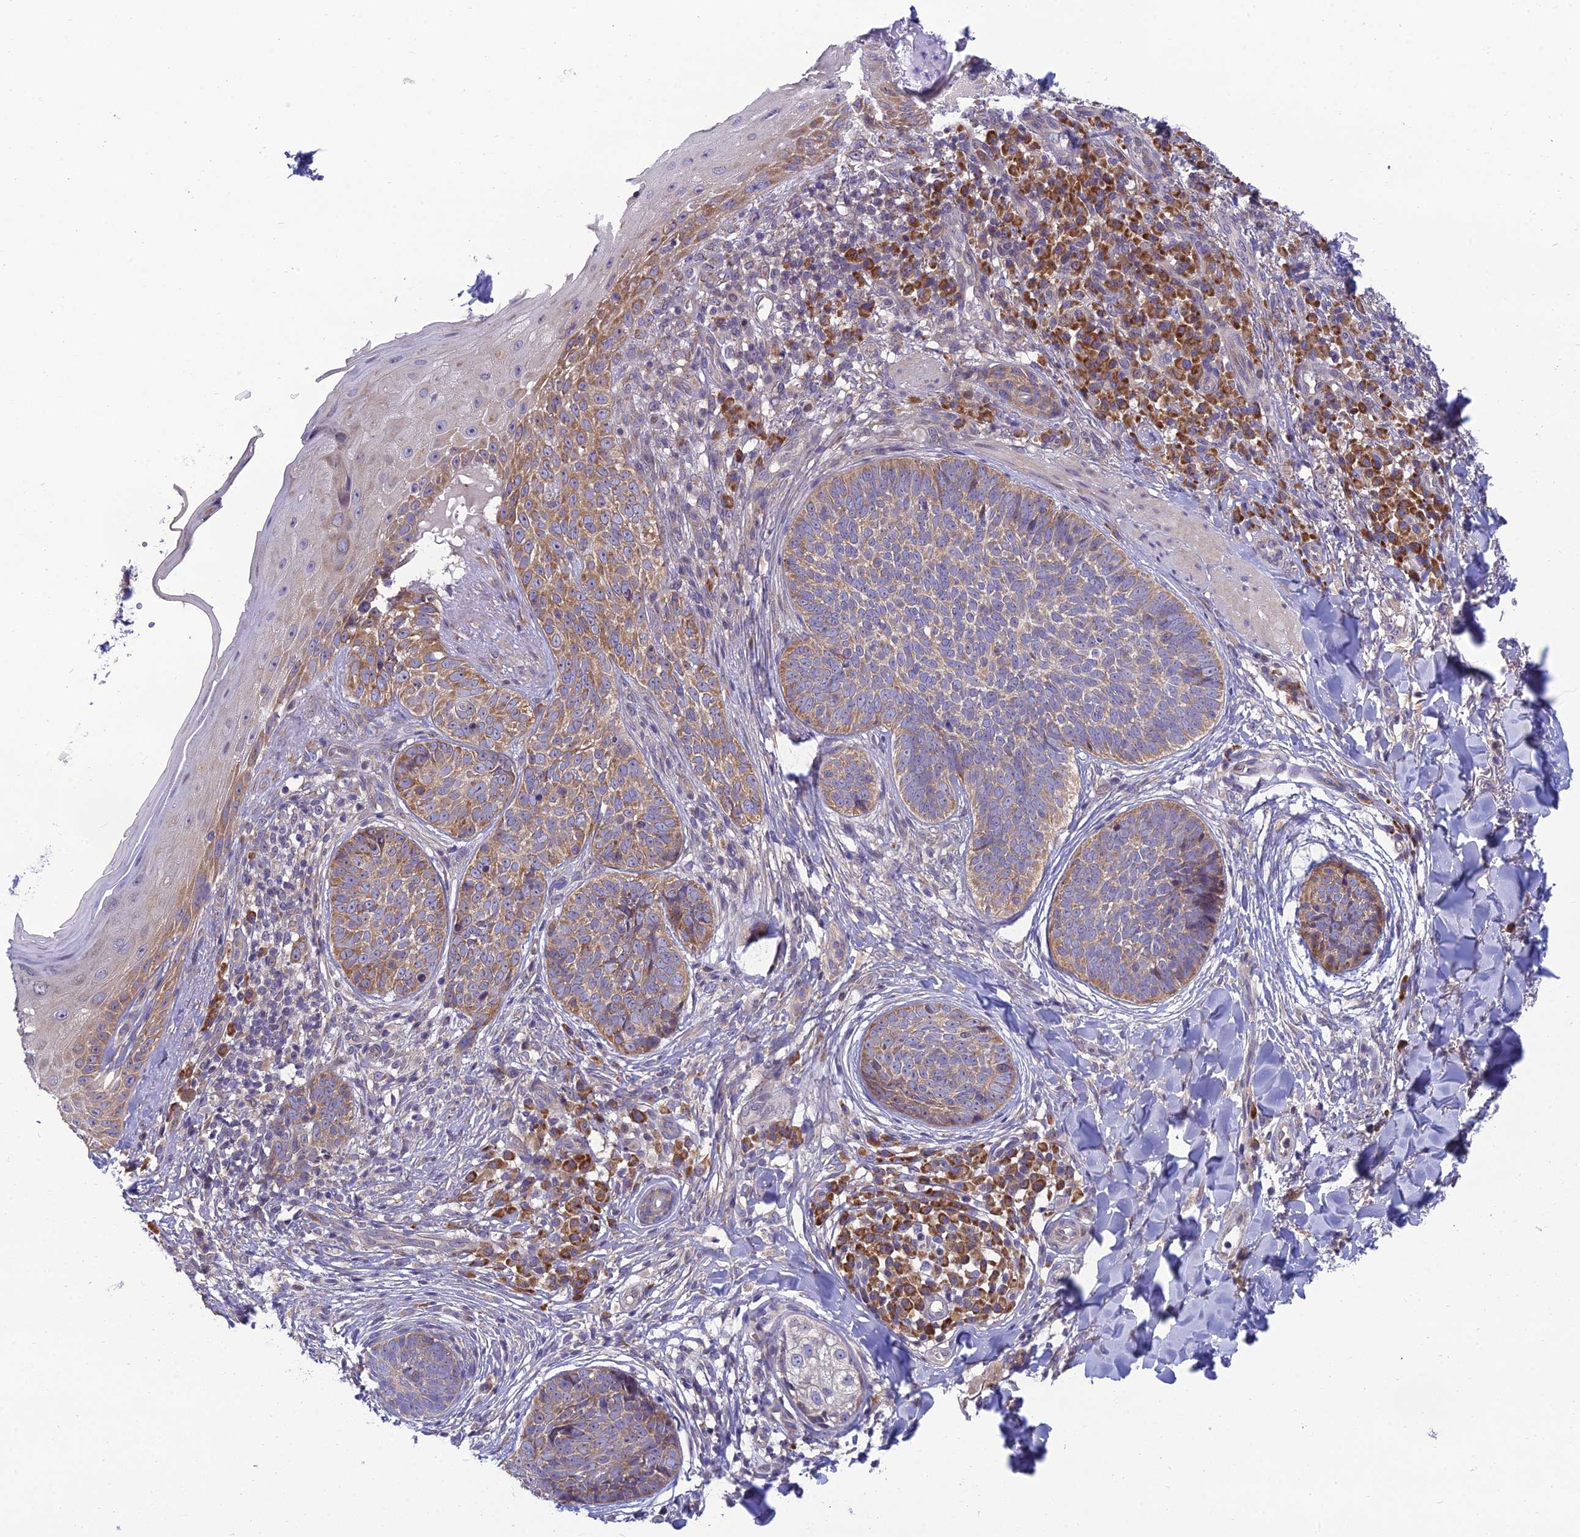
{"staining": {"intensity": "moderate", "quantity": "25%-75%", "location": "cytoplasmic/membranous"}, "tissue": "skin cancer", "cell_type": "Tumor cells", "image_type": "cancer", "snomed": [{"axis": "morphology", "description": "Basal cell carcinoma"}, {"axis": "topography", "description": "Skin"}], "caption": "A medium amount of moderate cytoplasmic/membranous staining is identified in about 25%-75% of tumor cells in skin basal cell carcinoma tissue.", "gene": "CLCN7", "patient": {"sex": "female", "age": 61}}